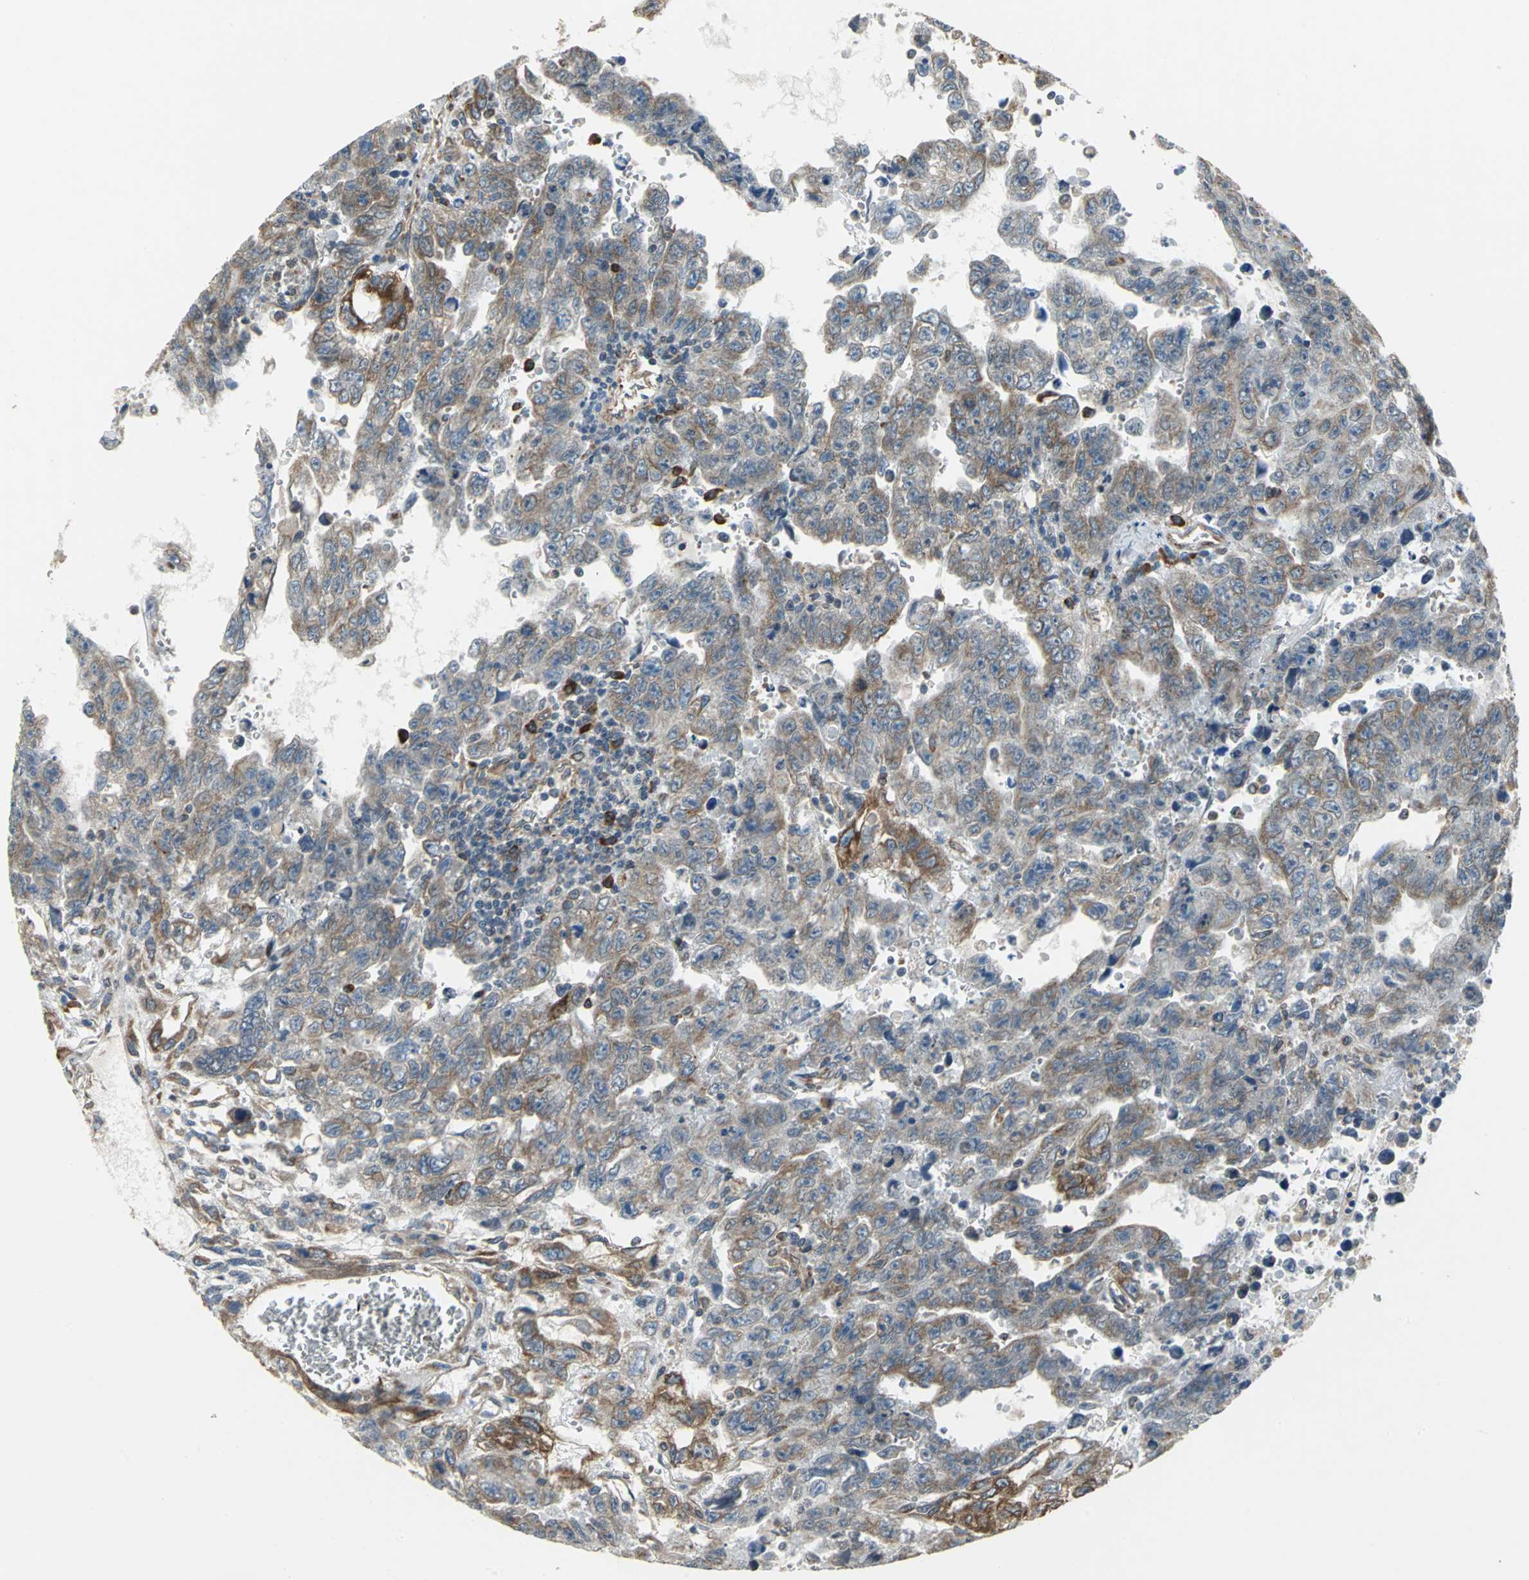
{"staining": {"intensity": "weak", "quantity": "25%-75%", "location": "cytoplasmic/membranous"}, "tissue": "testis cancer", "cell_type": "Tumor cells", "image_type": "cancer", "snomed": [{"axis": "morphology", "description": "Carcinoma, Embryonal, NOS"}, {"axis": "topography", "description": "Testis"}], "caption": "Immunohistochemical staining of embryonal carcinoma (testis) shows low levels of weak cytoplasmic/membranous protein staining in about 25%-75% of tumor cells. The staining was performed using DAB to visualize the protein expression in brown, while the nuclei were stained in blue with hematoxylin (Magnification: 20x).", "gene": "SYVN1", "patient": {"sex": "male", "age": 28}}